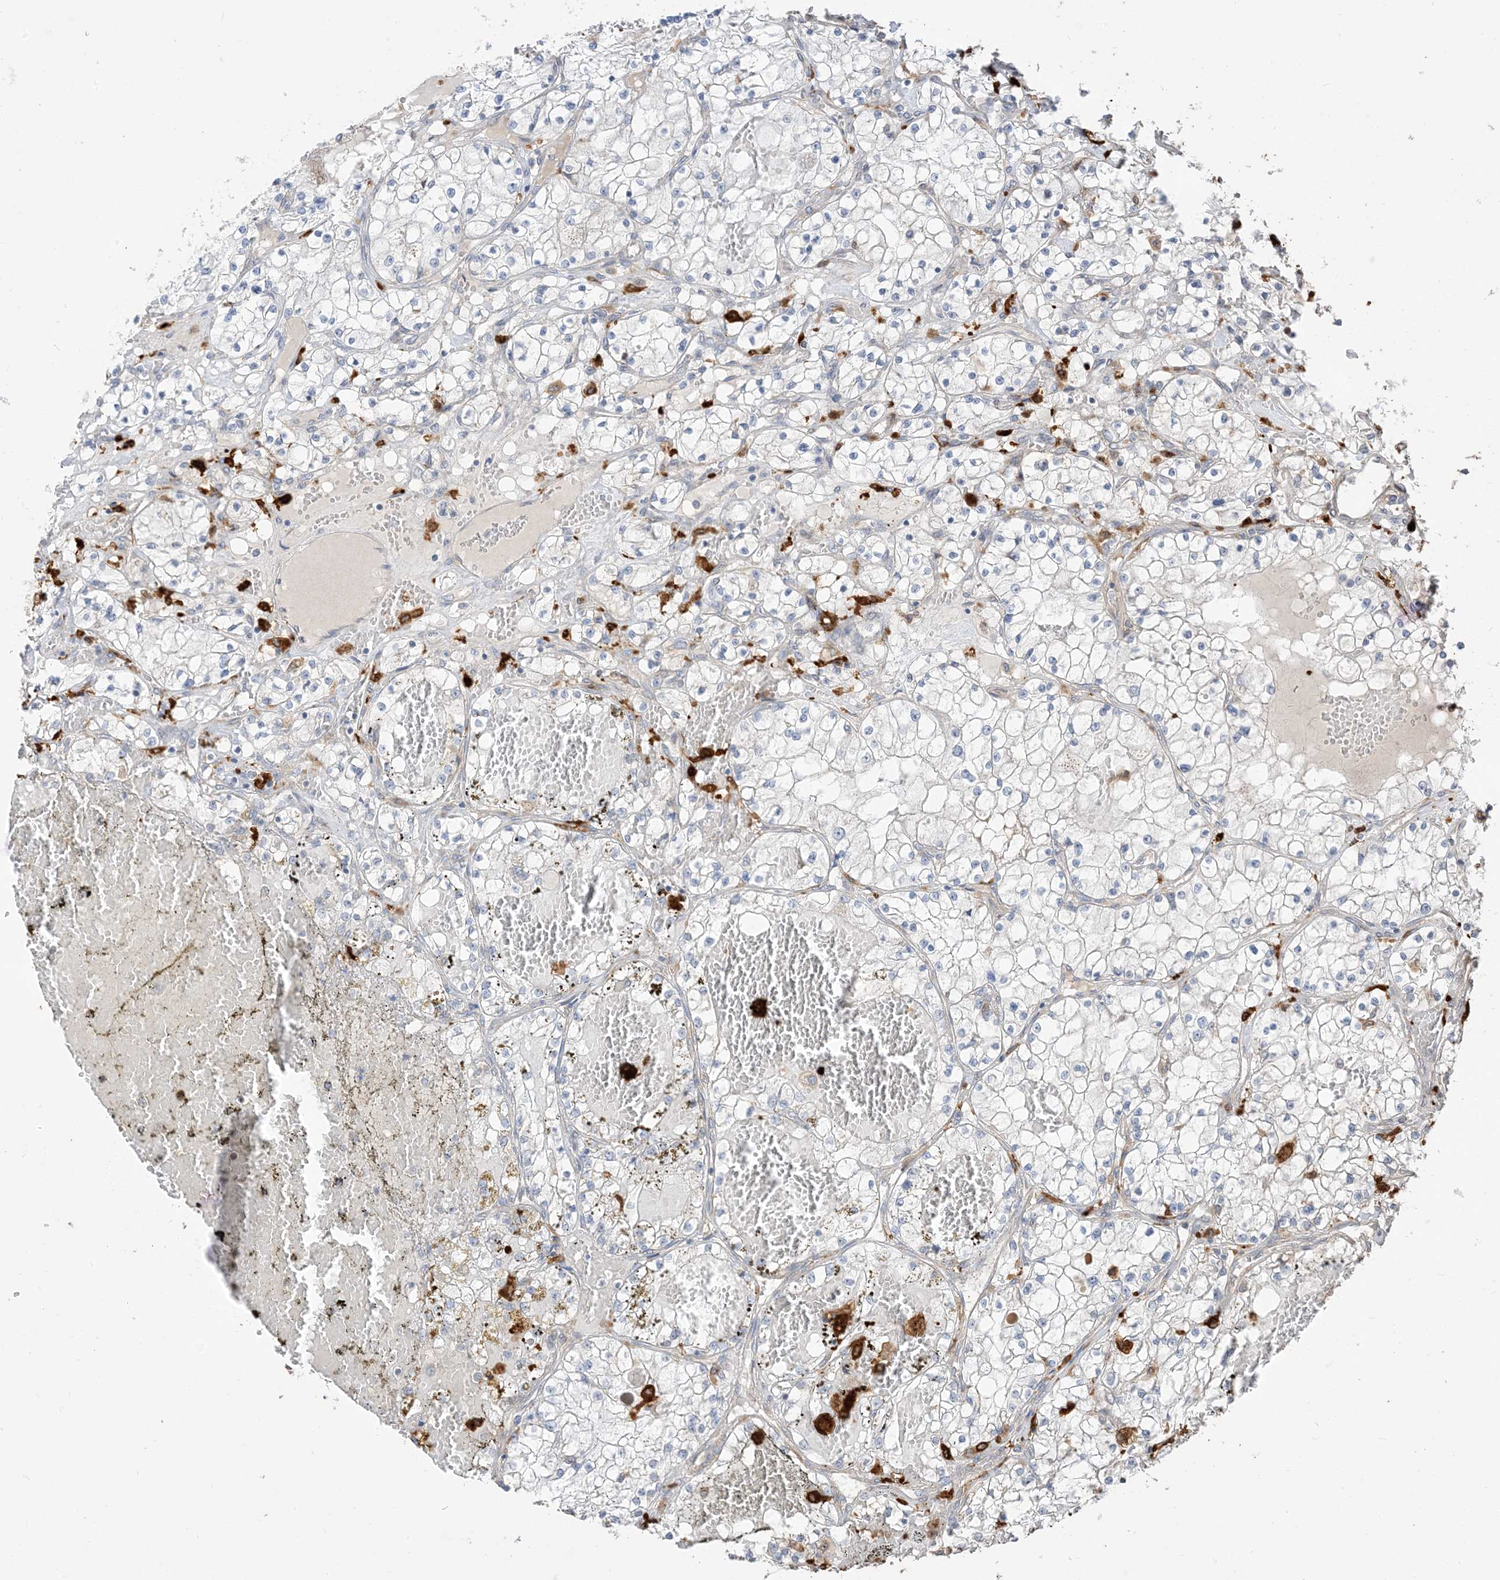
{"staining": {"intensity": "negative", "quantity": "none", "location": "none"}, "tissue": "renal cancer", "cell_type": "Tumor cells", "image_type": "cancer", "snomed": [{"axis": "morphology", "description": "Normal tissue, NOS"}, {"axis": "morphology", "description": "Adenocarcinoma, NOS"}, {"axis": "topography", "description": "Kidney"}], "caption": "There is no significant expression in tumor cells of renal cancer.", "gene": "RNF175", "patient": {"sex": "male", "age": 68}}